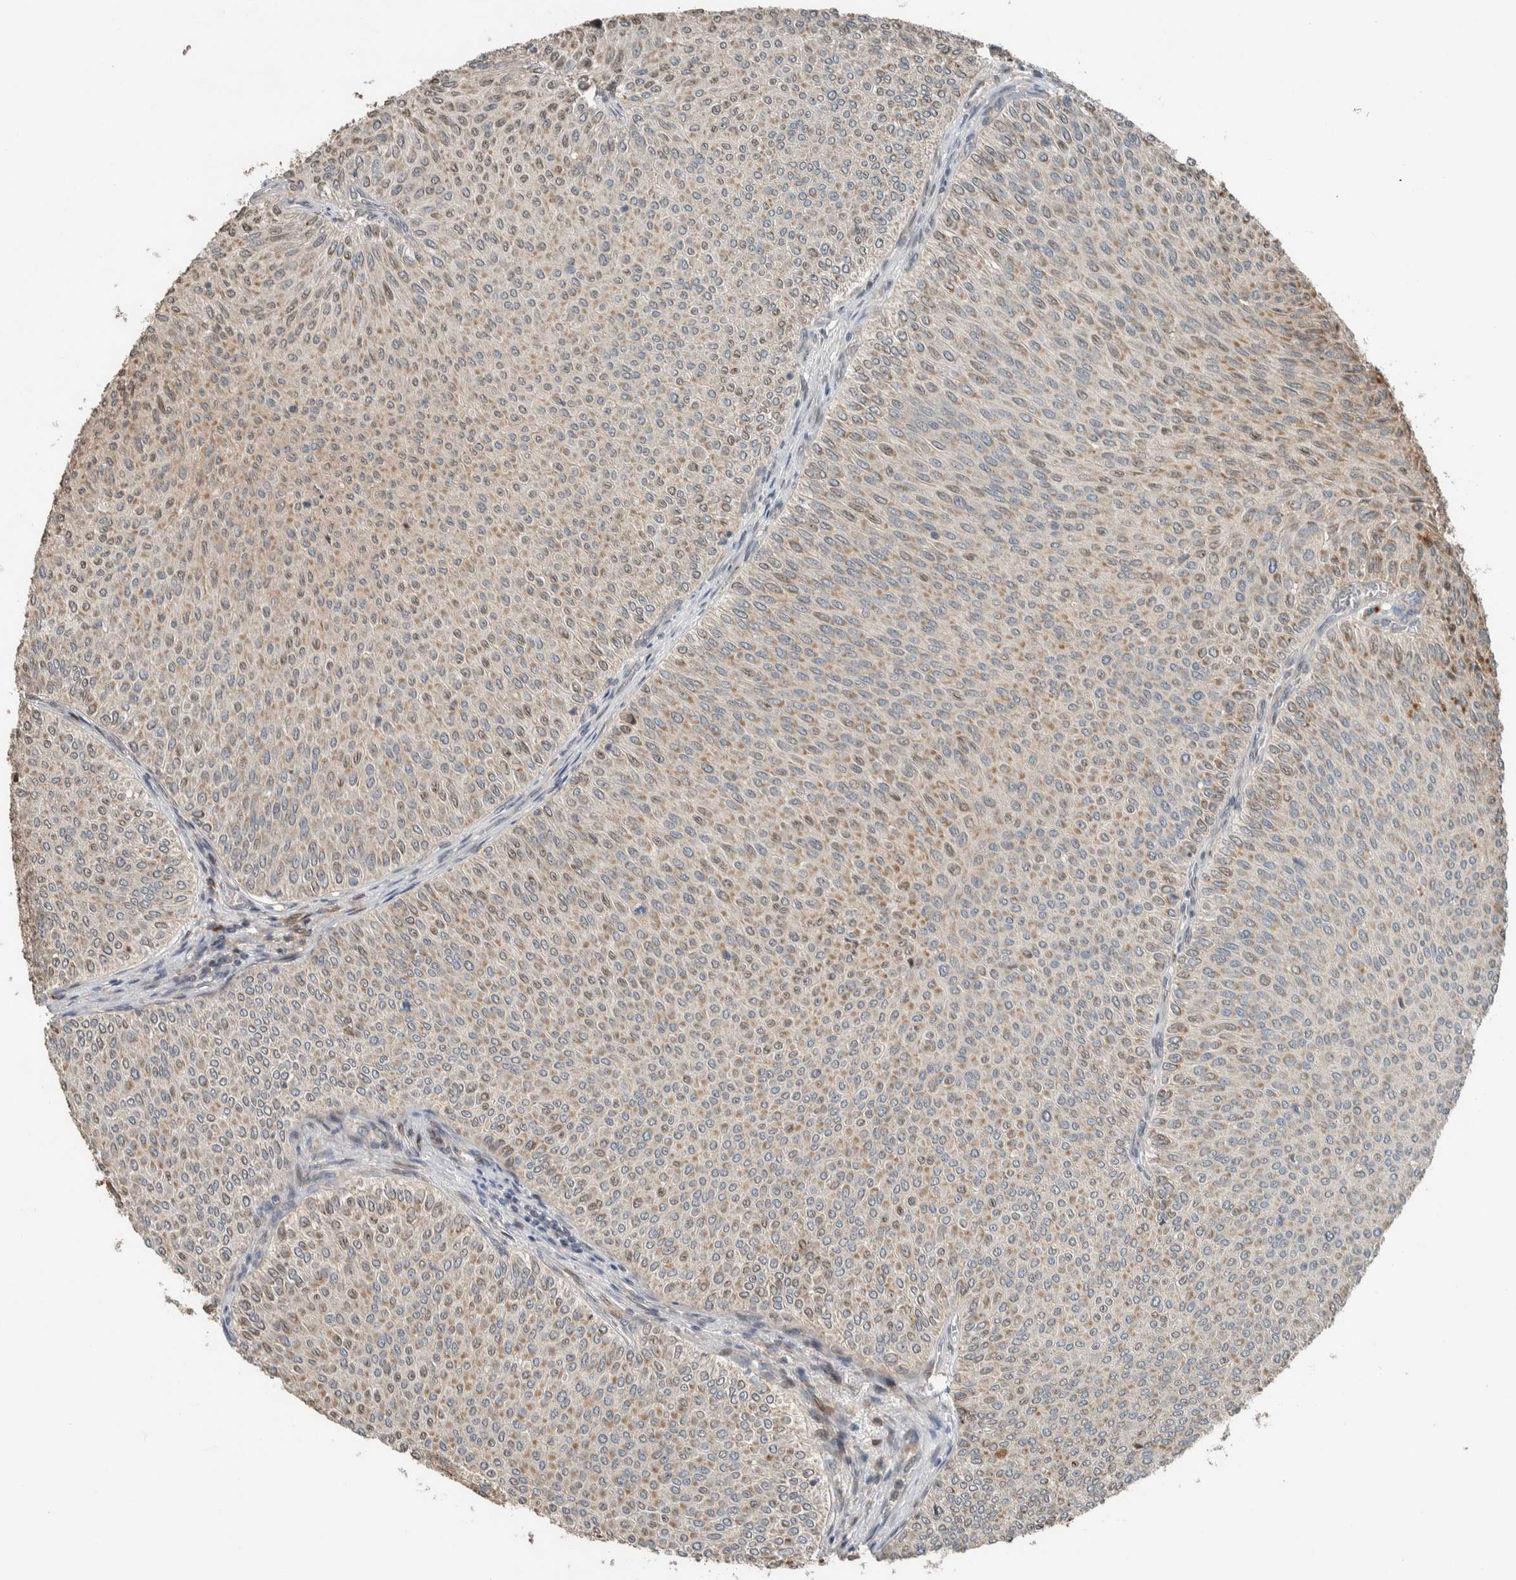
{"staining": {"intensity": "moderate", "quantity": ">75%", "location": "cytoplasmic/membranous"}, "tissue": "urothelial cancer", "cell_type": "Tumor cells", "image_type": "cancer", "snomed": [{"axis": "morphology", "description": "Urothelial carcinoma, Low grade"}, {"axis": "topography", "description": "Urinary bladder"}], "caption": "Human urothelial cancer stained with a brown dye displays moderate cytoplasmic/membranous positive staining in about >75% of tumor cells.", "gene": "NBR1", "patient": {"sex": "male", "age": 78}}